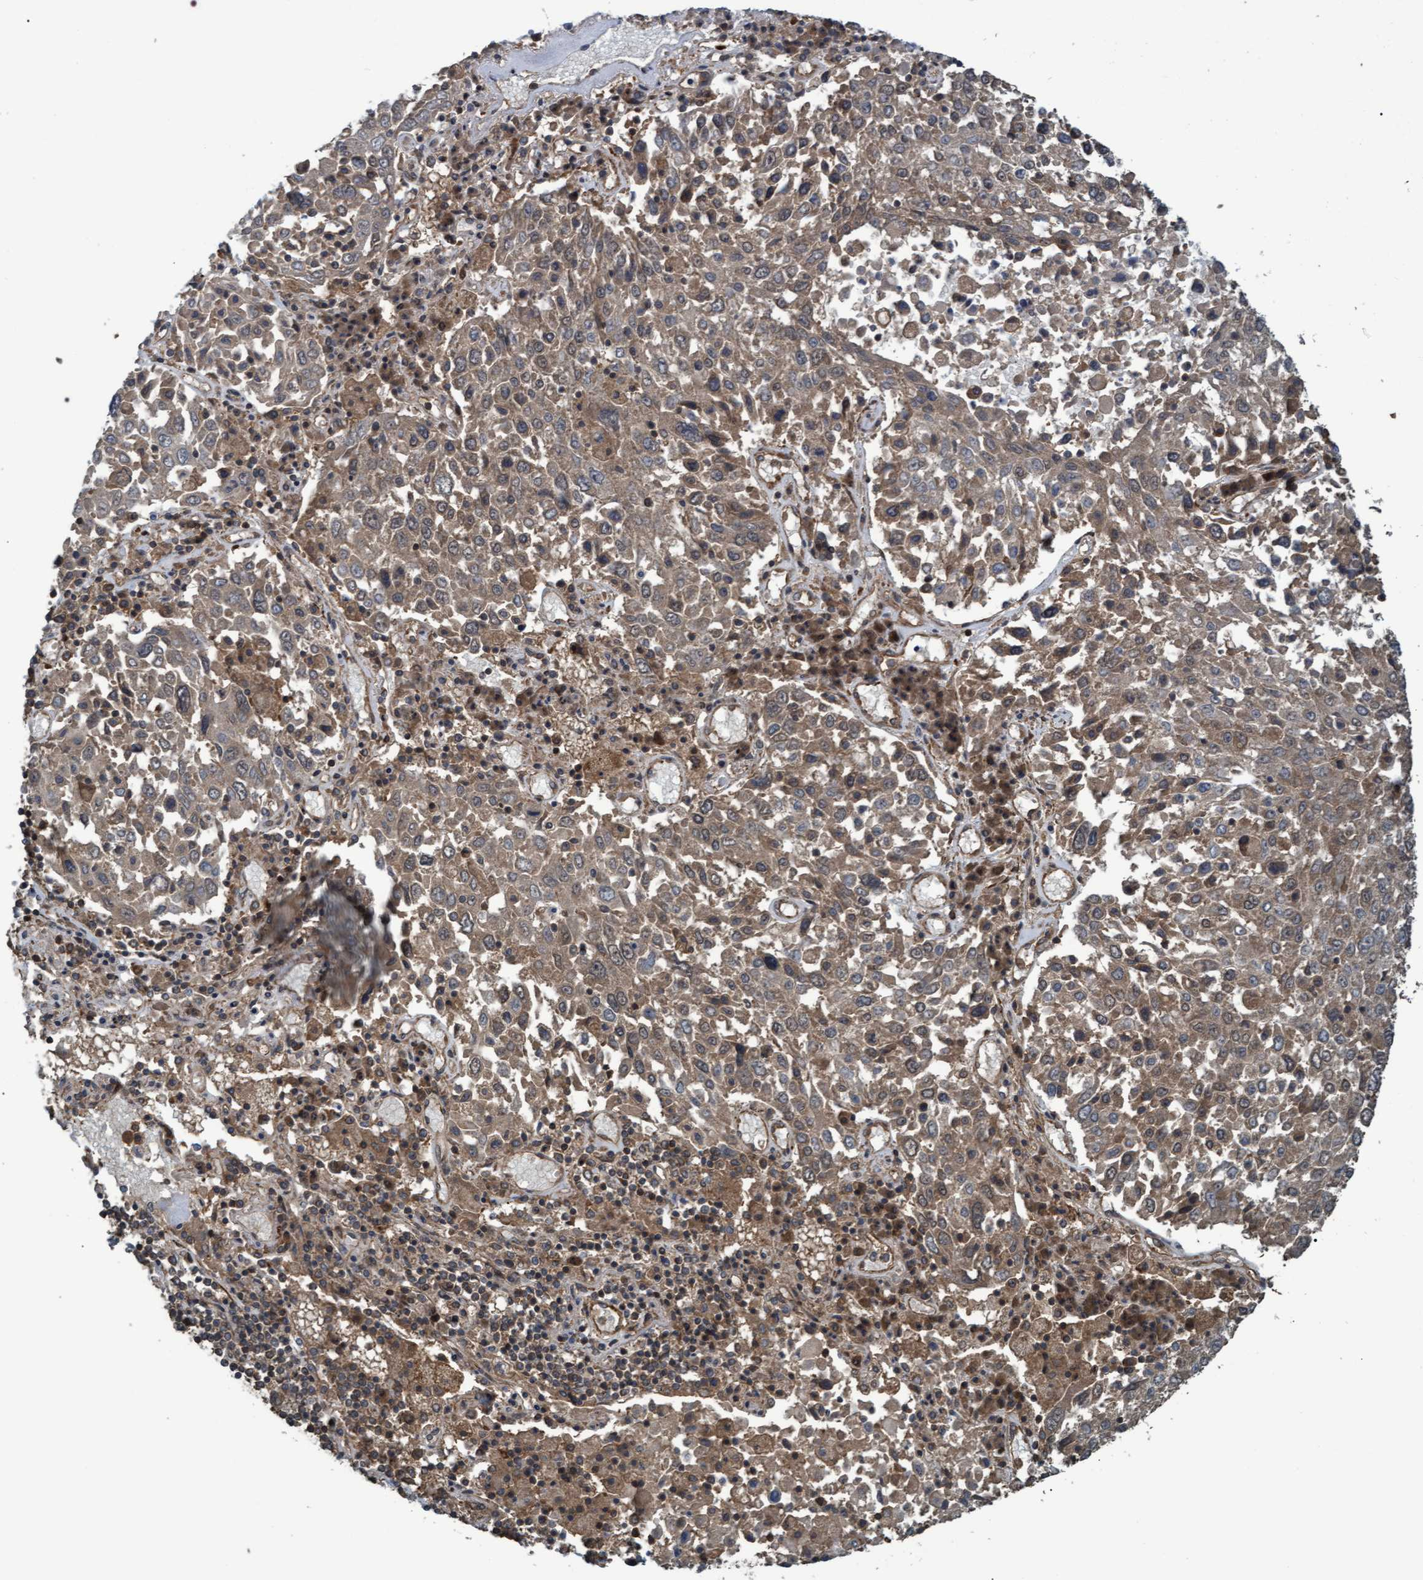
{"staining": {"intensity": "weak", "quantity": "25%-75%", "location": "cytoplasmic/membranous"}, "tissue": "lung cancer", "cell_type": "Tumor cells", "image_type": "cancer", "snomed": [{"axis": "morphology", "description": "Squamous cell carcinoma, NOS"}, {"axis": "topography", "description": "Lung"}], "caption": "The immunohistochemical stain shows weak cytoplasmic/membranous expression in tumor cells of squamous cell carcinoma (lung) tissue.", "gene": "GGT6", "patient": {"sex": "male", "age": 65}}